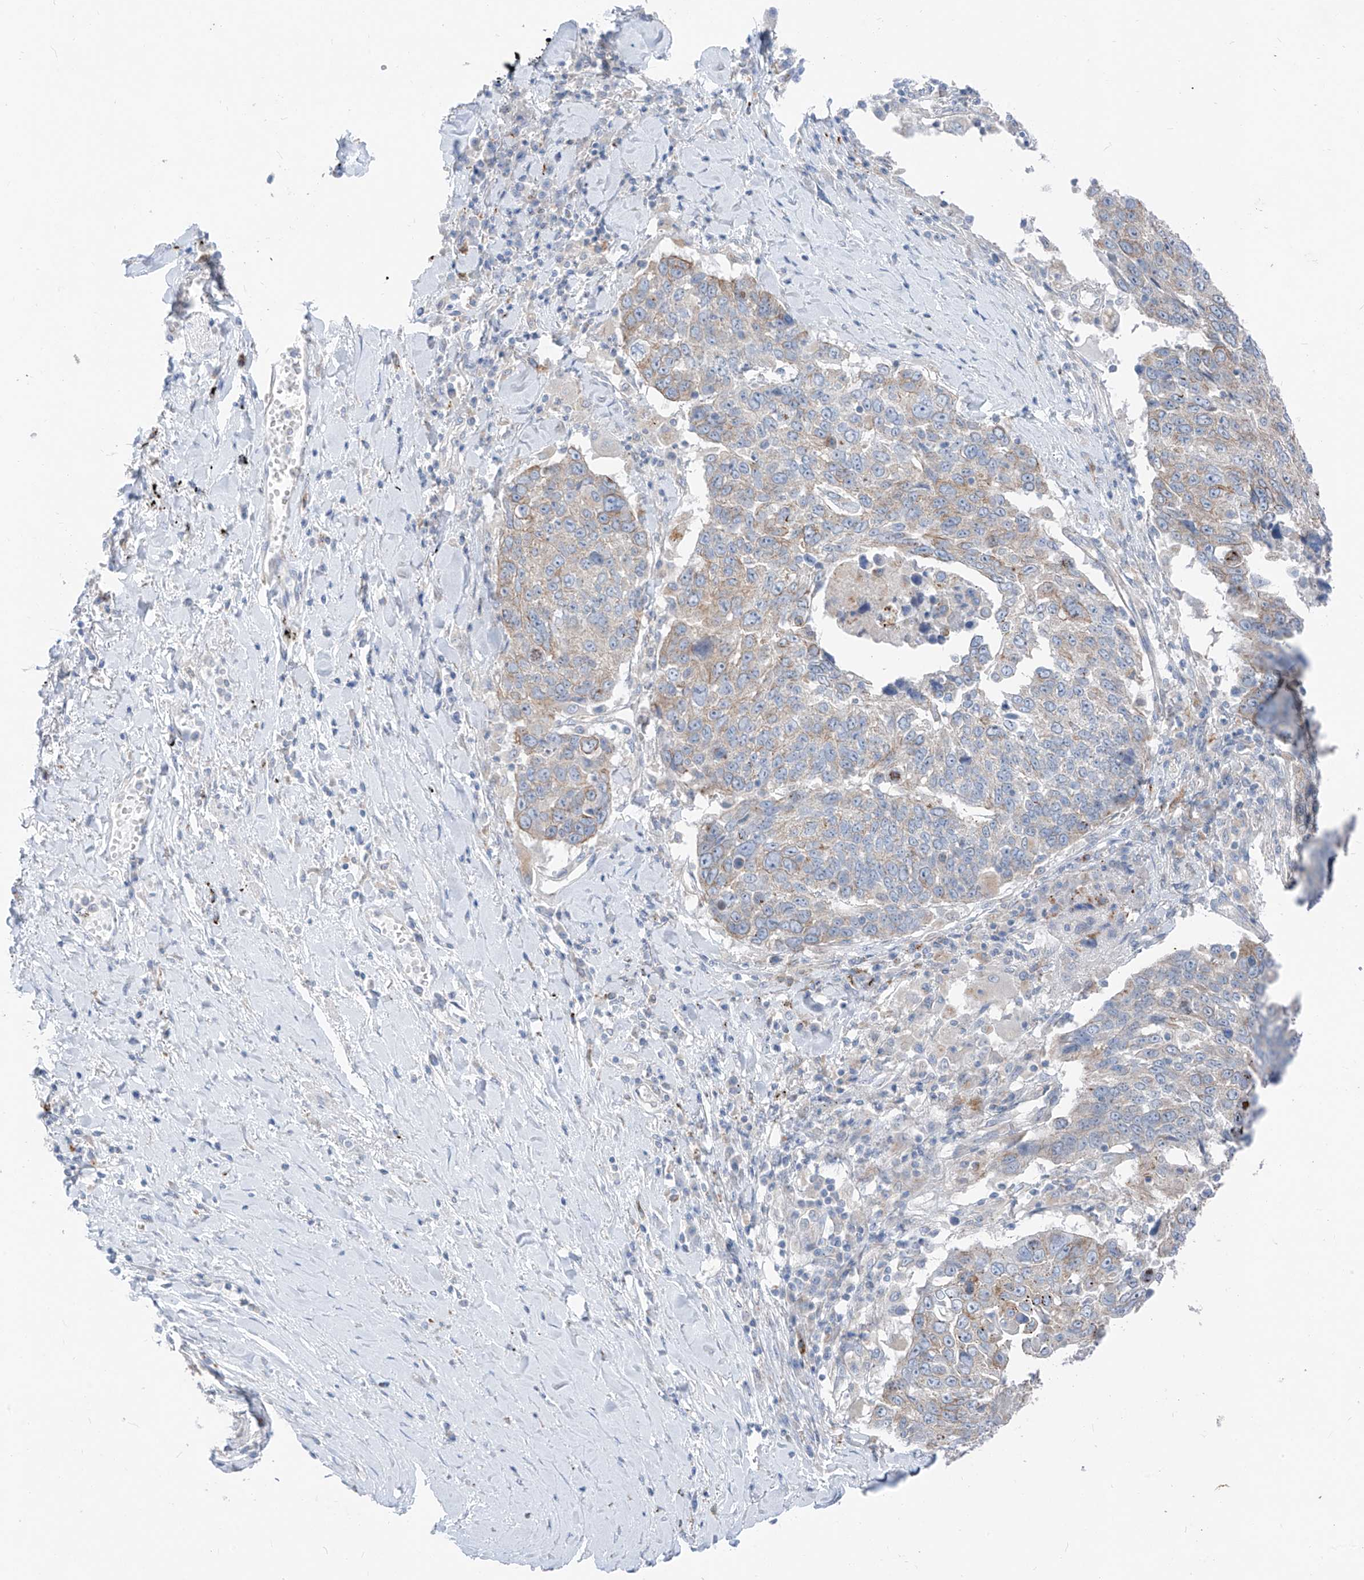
{"staining": {"intensity": "moderate", "quantity": "<25%", "location": "cytoplasmic/membranous"}, "tissue": "lung cancer", "cell_type": "Tumor cells", "image_type": "cancer", "snomed": [{"axis": "morphology", "description": "Squamous cell carcinoma, NOS"}, {"axis": "topography", "description": "Lung"}], "caption": "Lung cancer (squamous cell carcinoma) tissue displays moderate cytoplasmic/membranous positivity in about <25% of tumor cells, visualized by immunohistochemistry.", "gene": "GPR137C", "patient": {"sex": "male", "age": 66}}